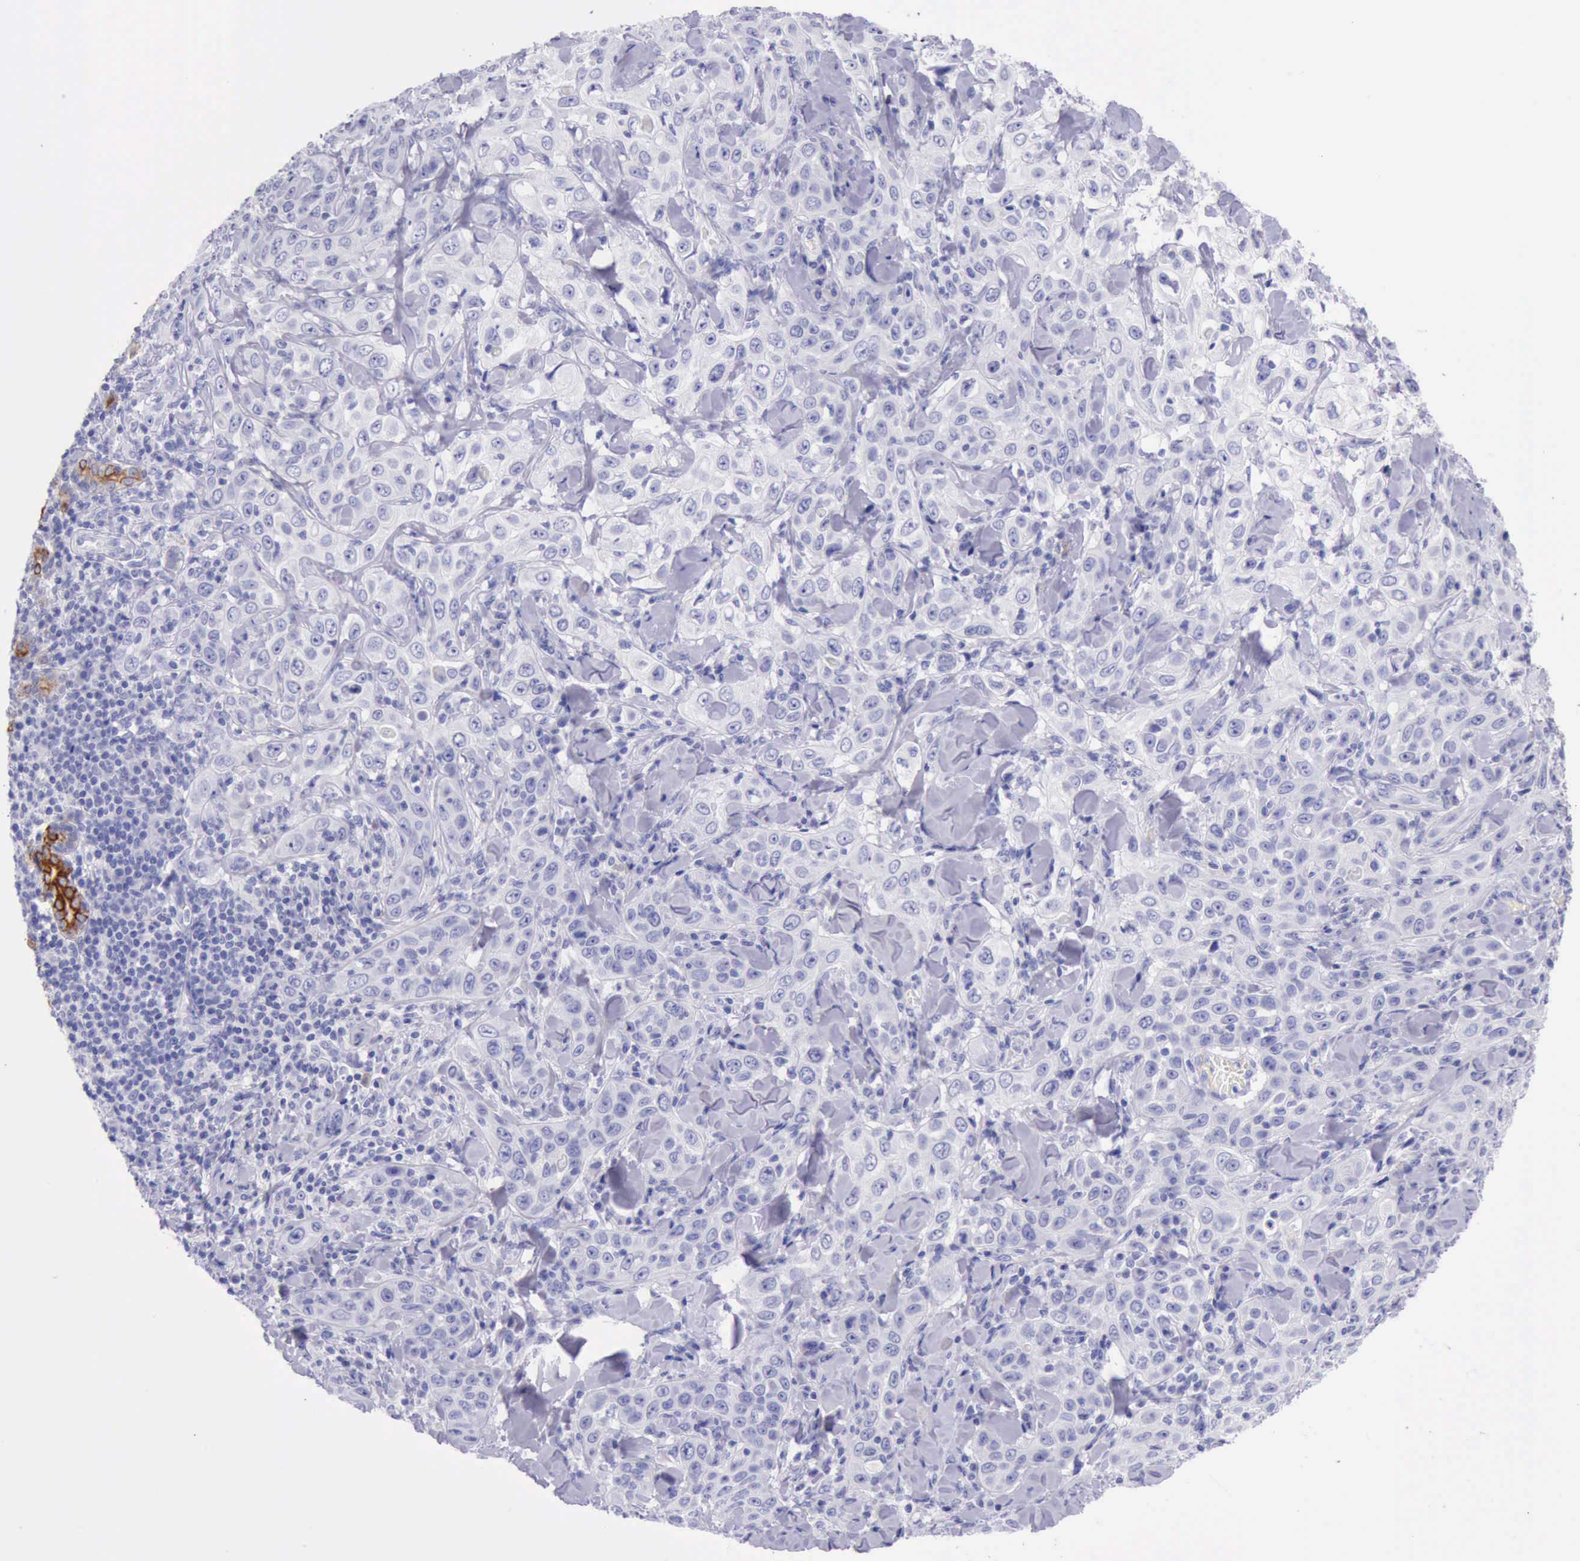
{"staining": {"intensity": "negative", "quantity": "none", "location": "none"}, "tissue": "skin cancer", "cell_type": "Tumor cells", "image_type": "cancer", "snomed": [{"axis": "morphology", "description": "Squamous cell carcinoma, NOS"}, {"axis": "topography", "description": "Skin"}], "caption": "Immunohistochemistry of skin cancer (squamous cell carcinoma) displays no staining in tumor cells.", "gene": "KRT8", "patient": {"sex": "male", "age": 84}}